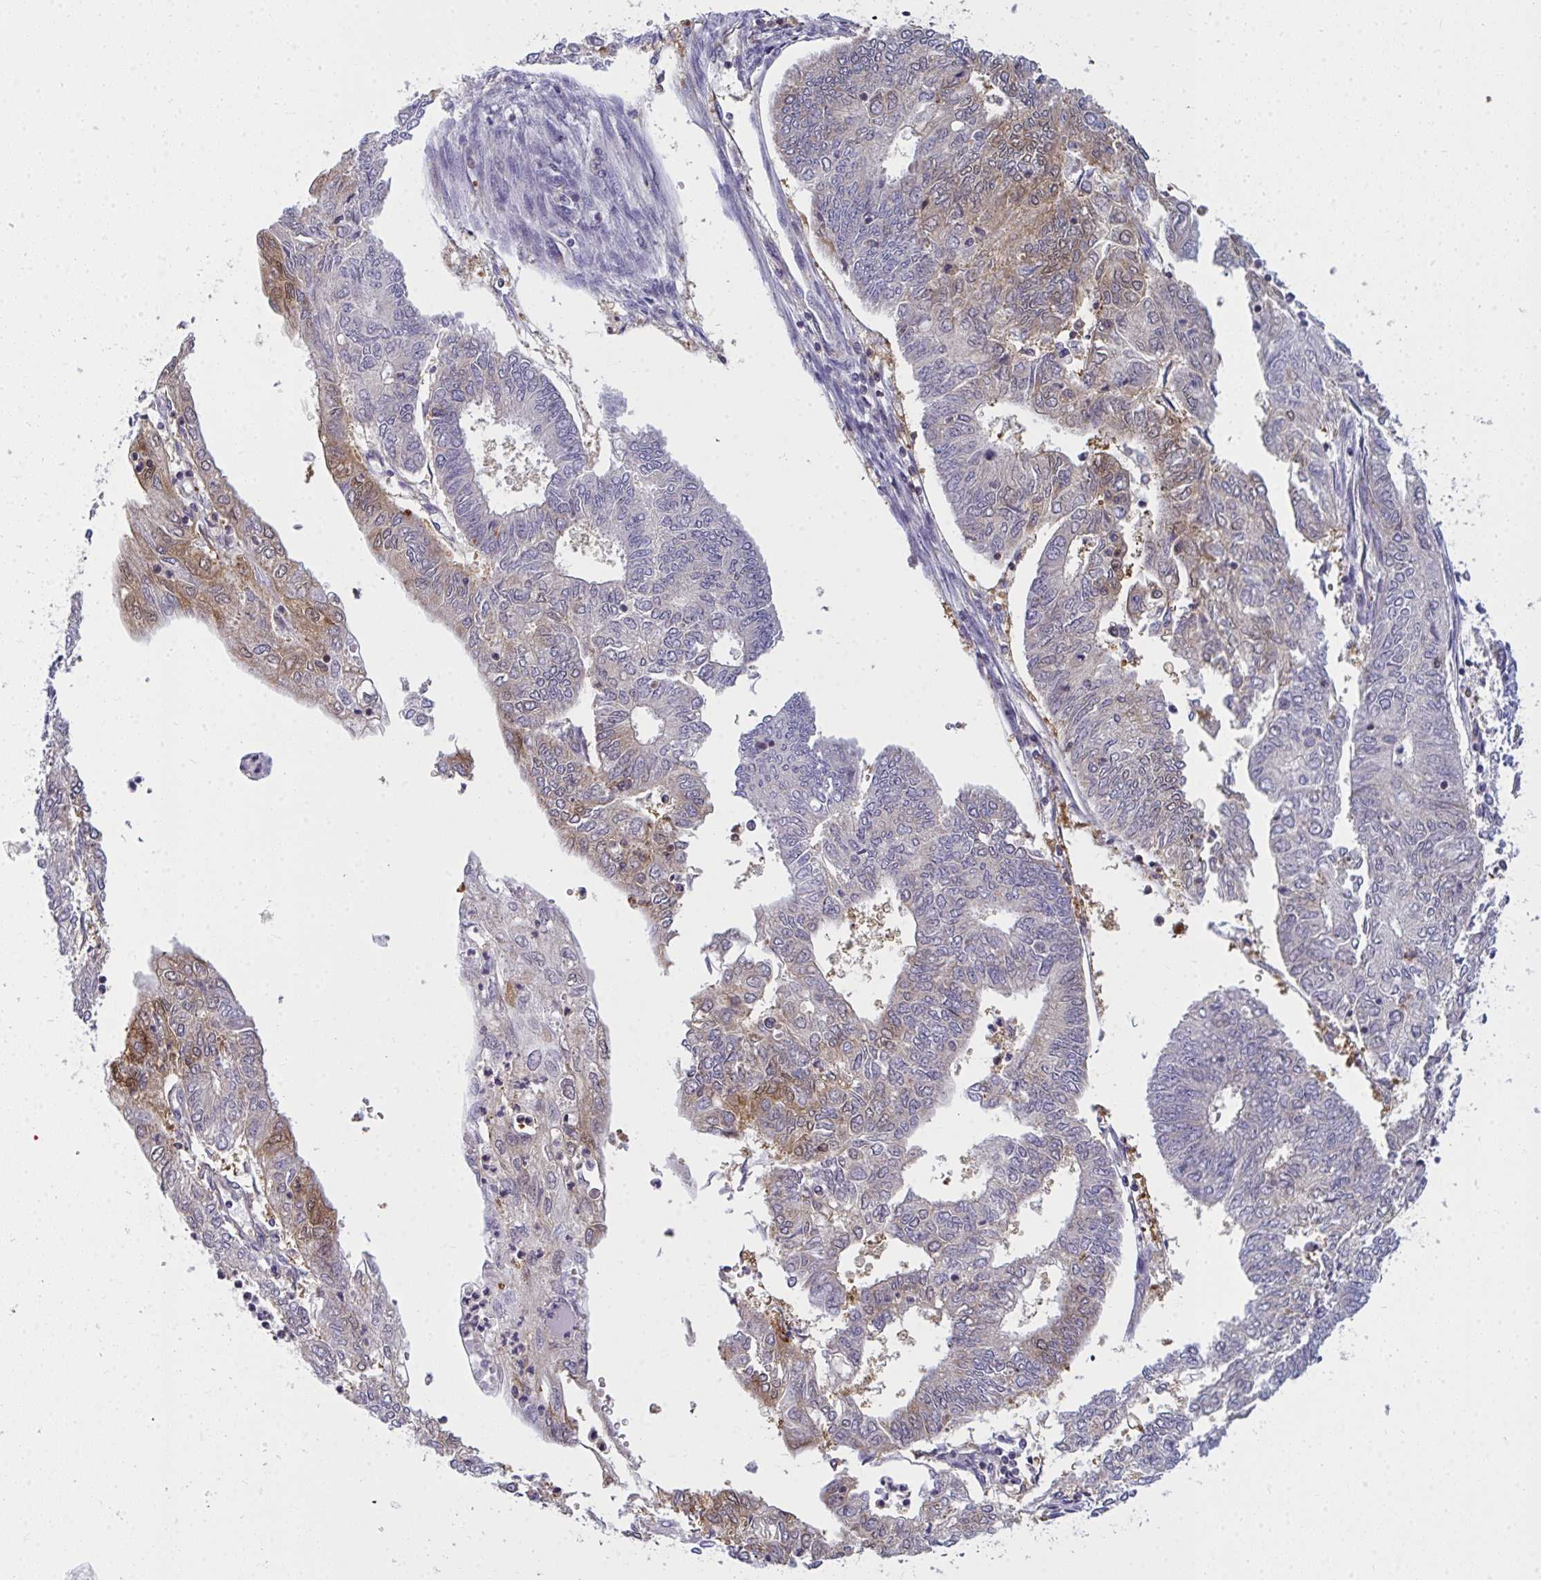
{"staining": {"intensity": "moderate", "quantity": "<25%", "location": "cytoplasmic/membranous"}, "tissue": "endometrial cancer", "cell_type": "Tumor cells", "image_type": "cancer", "snomed": [{"axis": "morphology", "description": "Adenocarcinoma, NOS"}, {"axis": "topography", "description": "Endometrium"}], "caption": "This histopathology image demonstrates immunohistochemistry (IHC) staining of adenocarcinoma (endometrial), with low moderate cytoplasmic/membranous expression in about <25% of tumor cells.", "gene": "SLC30A6", "patient": {"sex": "female", "age": 68}}